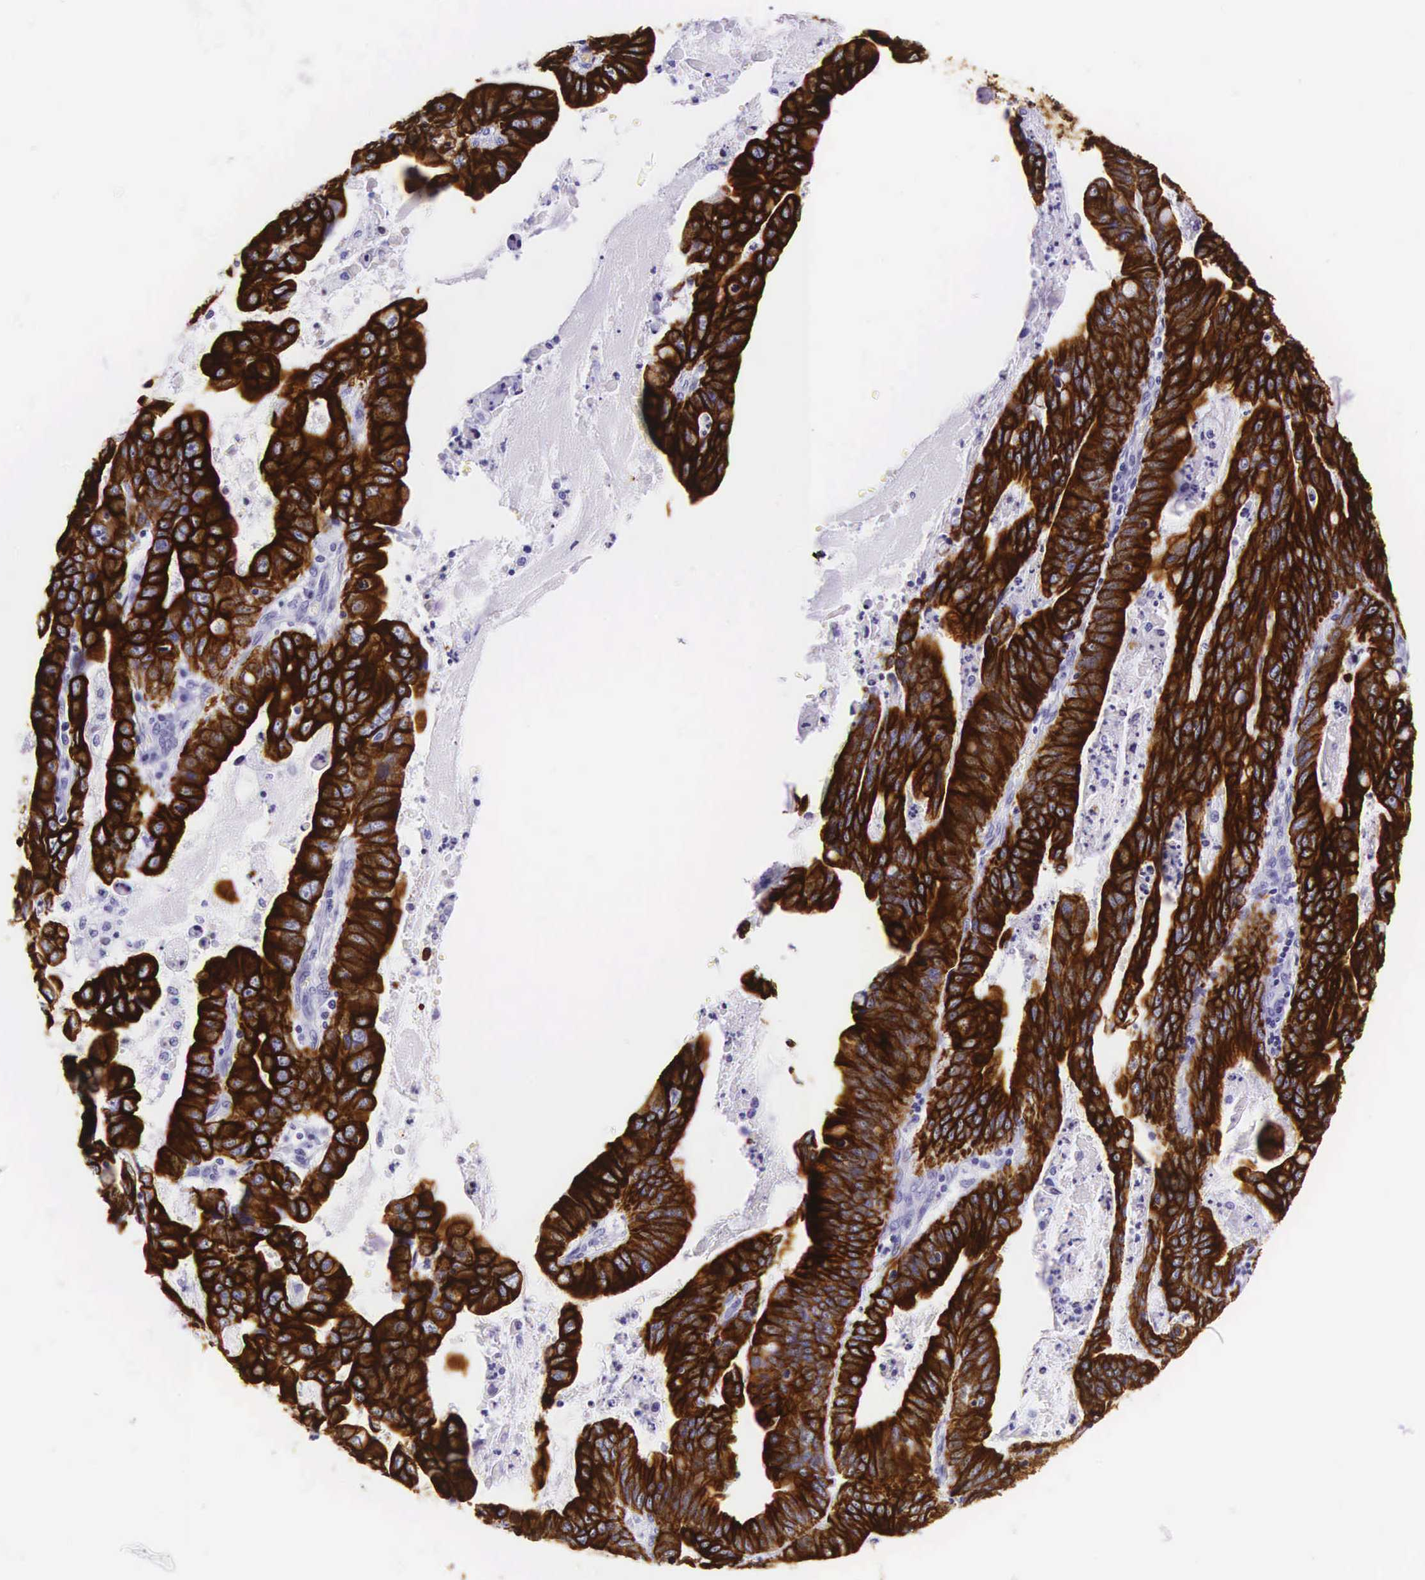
{"staining": {"intensity": "strong", "quantity": ">75%", "location": "cytoplasmic/membranous"}, "tissue": "stomach cancer", "cell_type": "Tumor cells", "image_type": "cancer", "snomed": [{"axis": "morphology", "description": "Adenocarcinoma, NOS"}, {"axis": "topography", "description": "Stomach, upper"}], "caption": "Immunohistochemical staining of stomach adenocarcinoma exhibits high levels of strong cytoplasmic/membranous protein positivity in about >75% of tumor cells. (Brightfield microscopy of DAB IHC at high magnification).", "gene": "KRT18", "patient": {"sex": "male", "age": 63}}